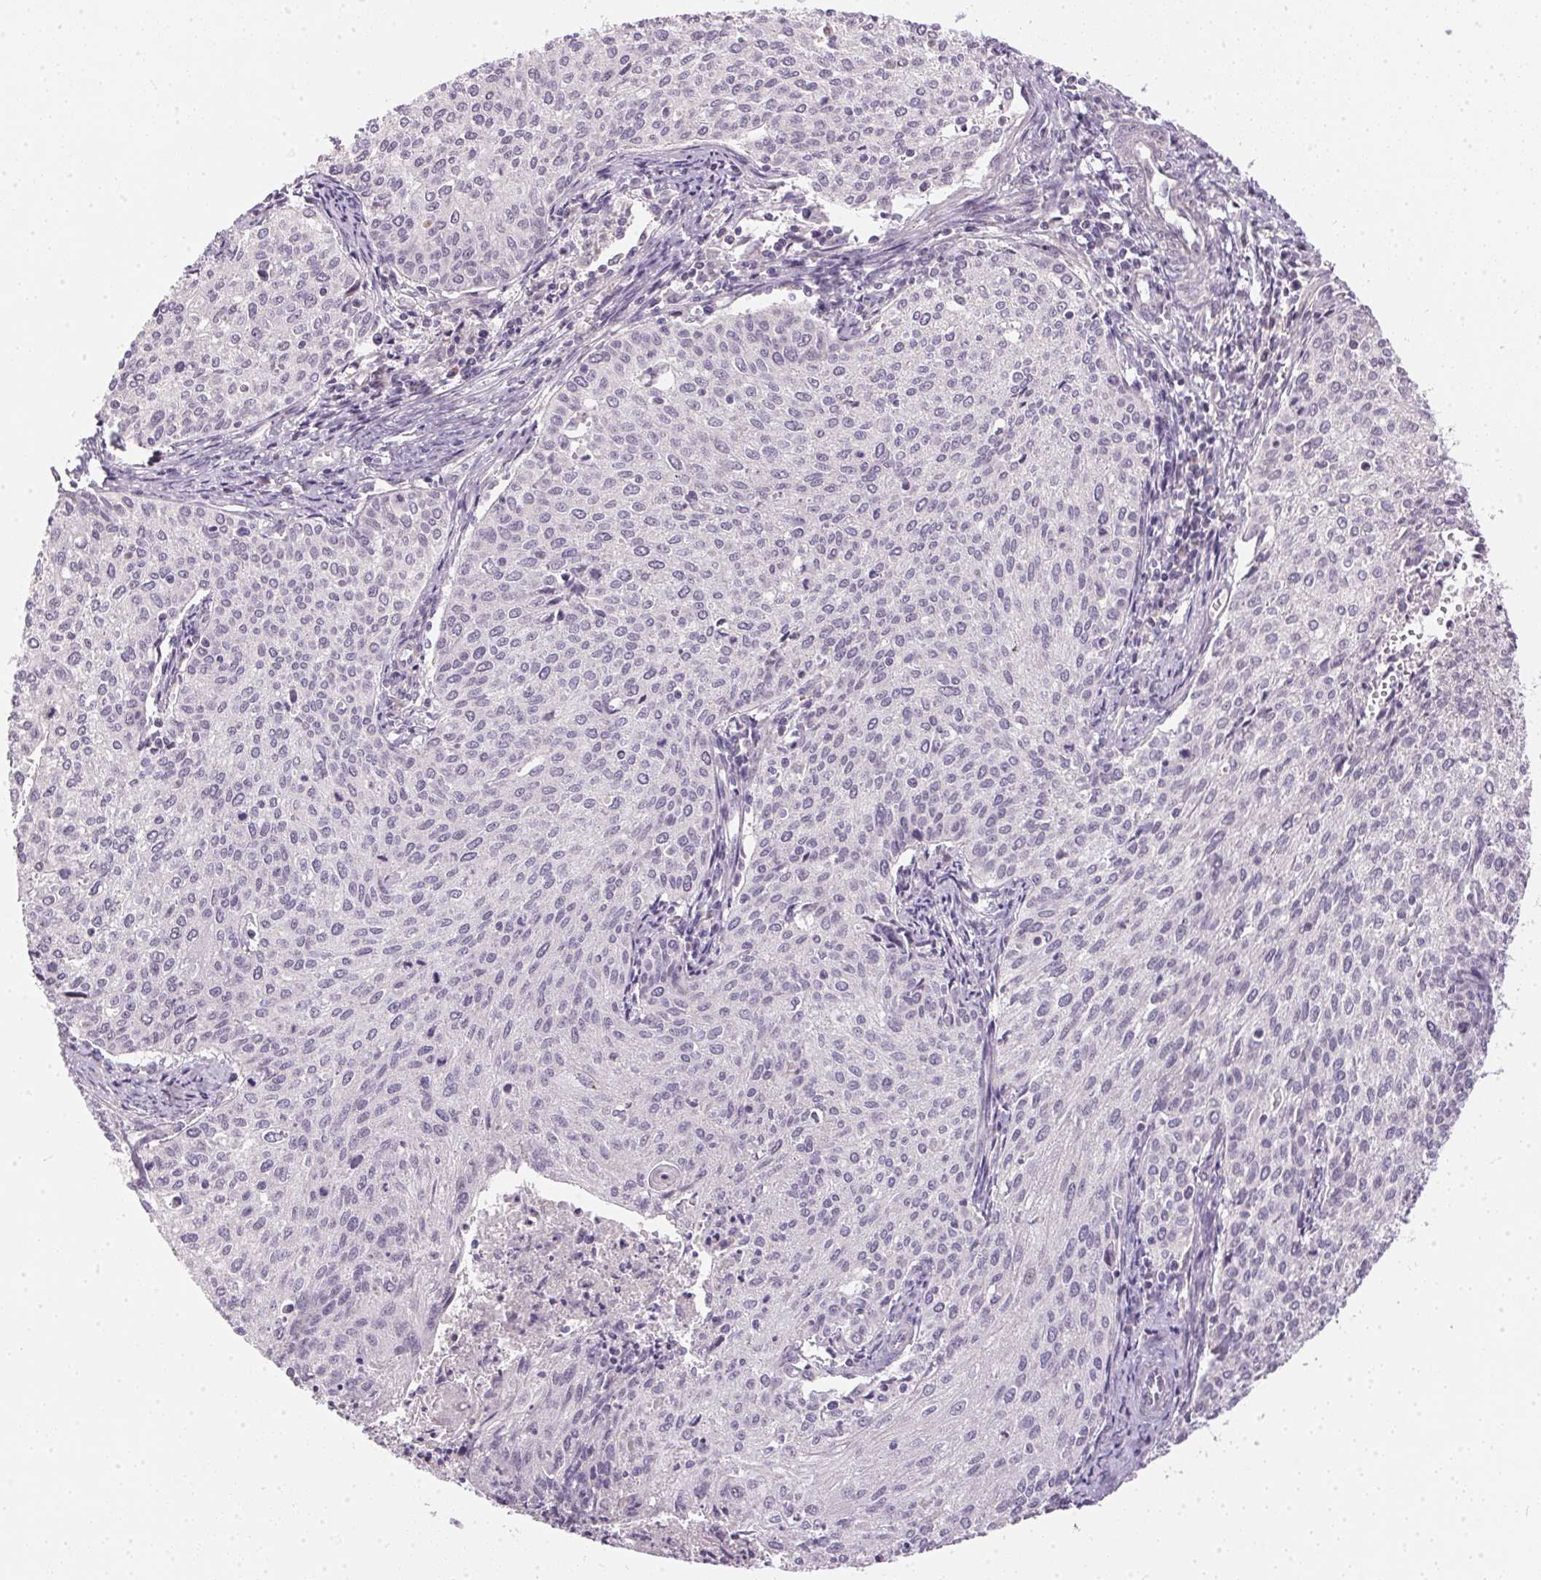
{"staining": {"intensity": "negative", "quantity": "none", "location": "none"}, "tissue": "cervical cancer", "cell_type": "Tumor cells", "image_type": "cancer", "snomed": [{"axis": "morphology", "description": "Squamous cell carcinoma, NOS"}, {"axis": "topography", "description": "Cervix"}], "caption": "Tumor cells show no significant positivity in cervical cancer.", "gene": "TTC23L", "patient": {"sex": "female", "age": 38}}